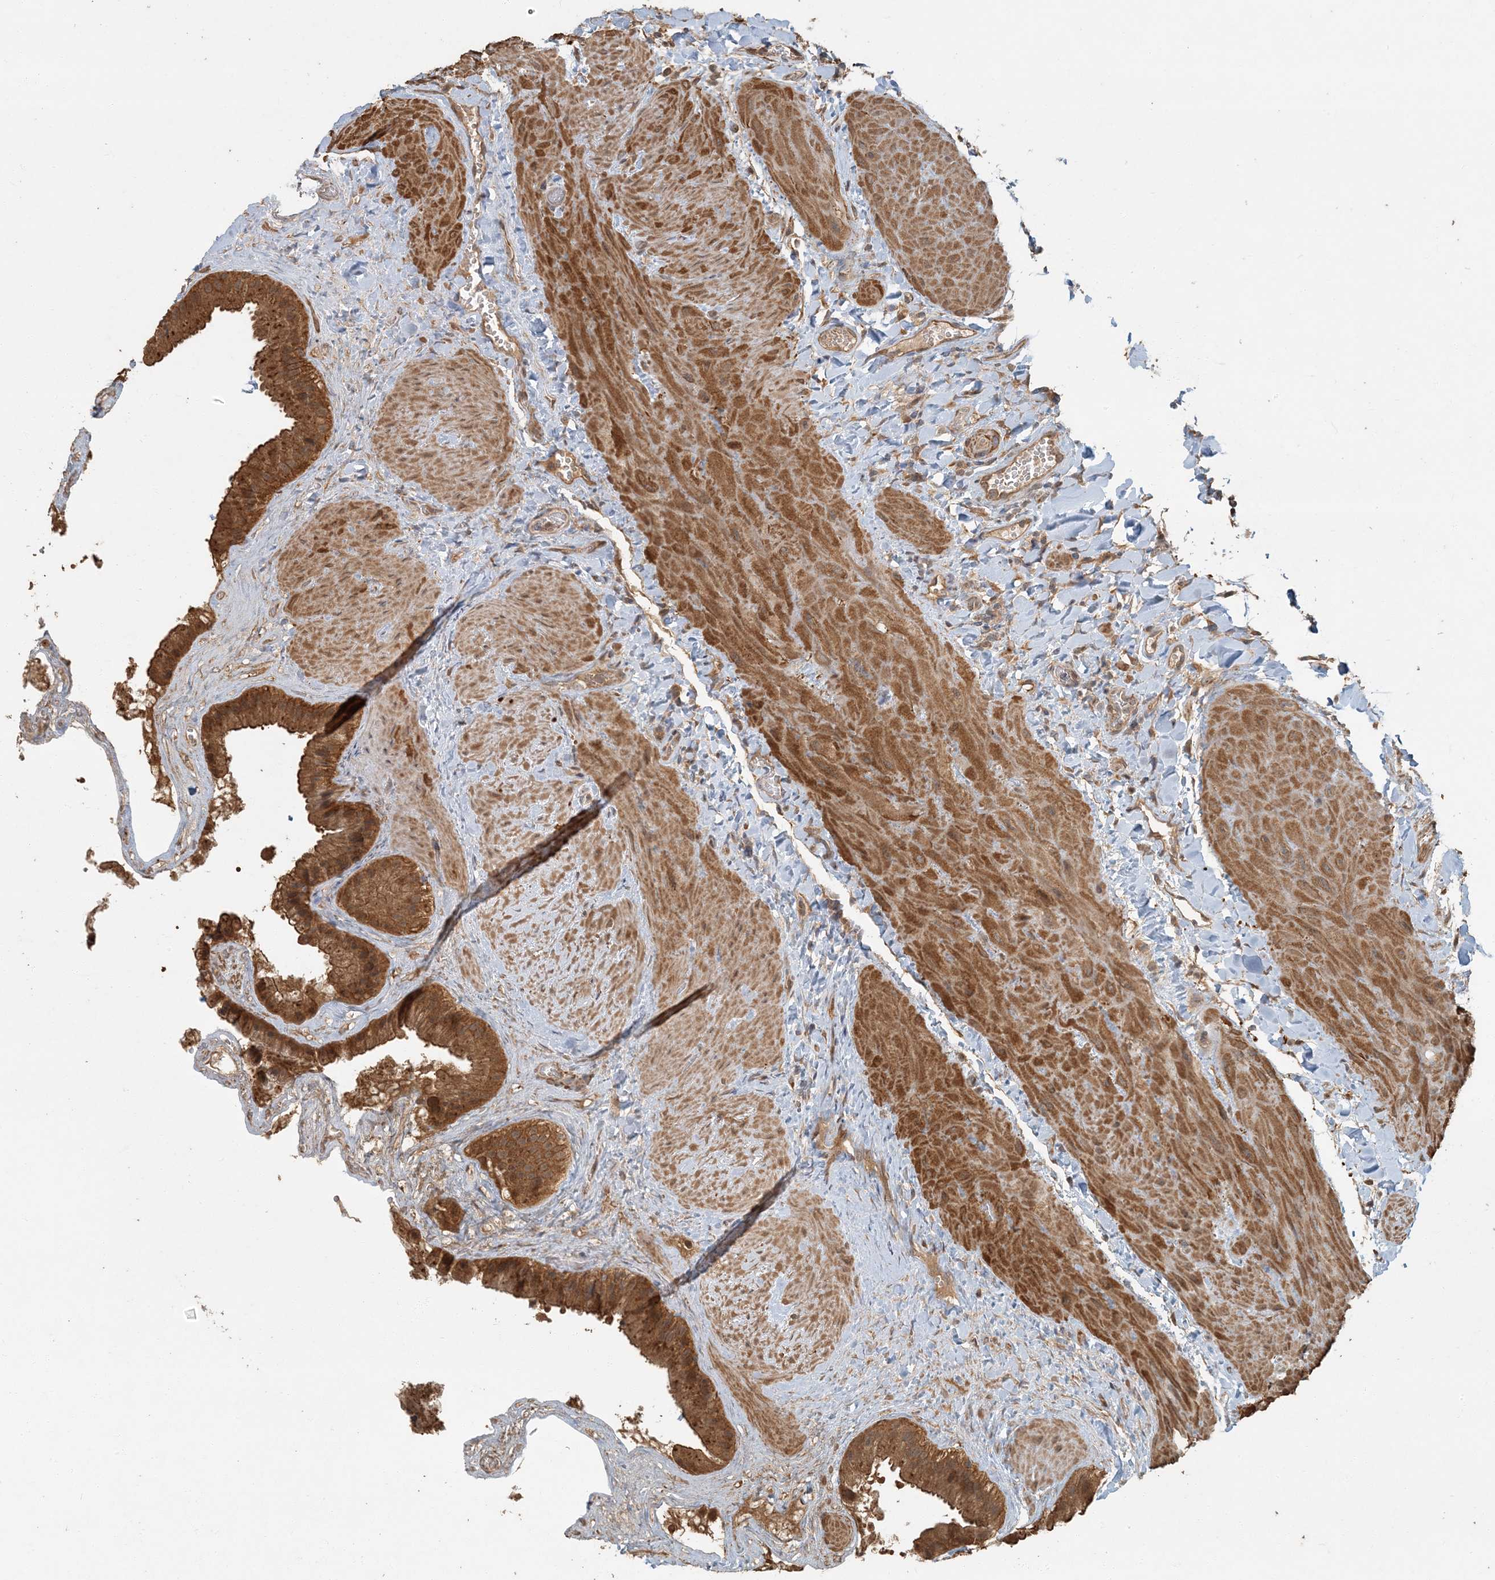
{"staining": {"intensity": "strong", "quantity": ">75%", "location": "cytoplasmic/membranous"}, "tissue": "gallbladder", "cell_type": "Glandular cells", "image_type": "normal", "snomed": [{"axis": "morphology", "description": "Normal tissue, NOS"}, {"axis": "topography", "description": "Gallbladder"}], "caption": "An immunohistochemistry (IHC) image of normal tissue is shown. Protein staining in brown labels strong cytoplasmic/membranous positivity in gallbladder within glandular cells.", "gene": "AK9", "patient": {"sex": "male", "age": 55}}